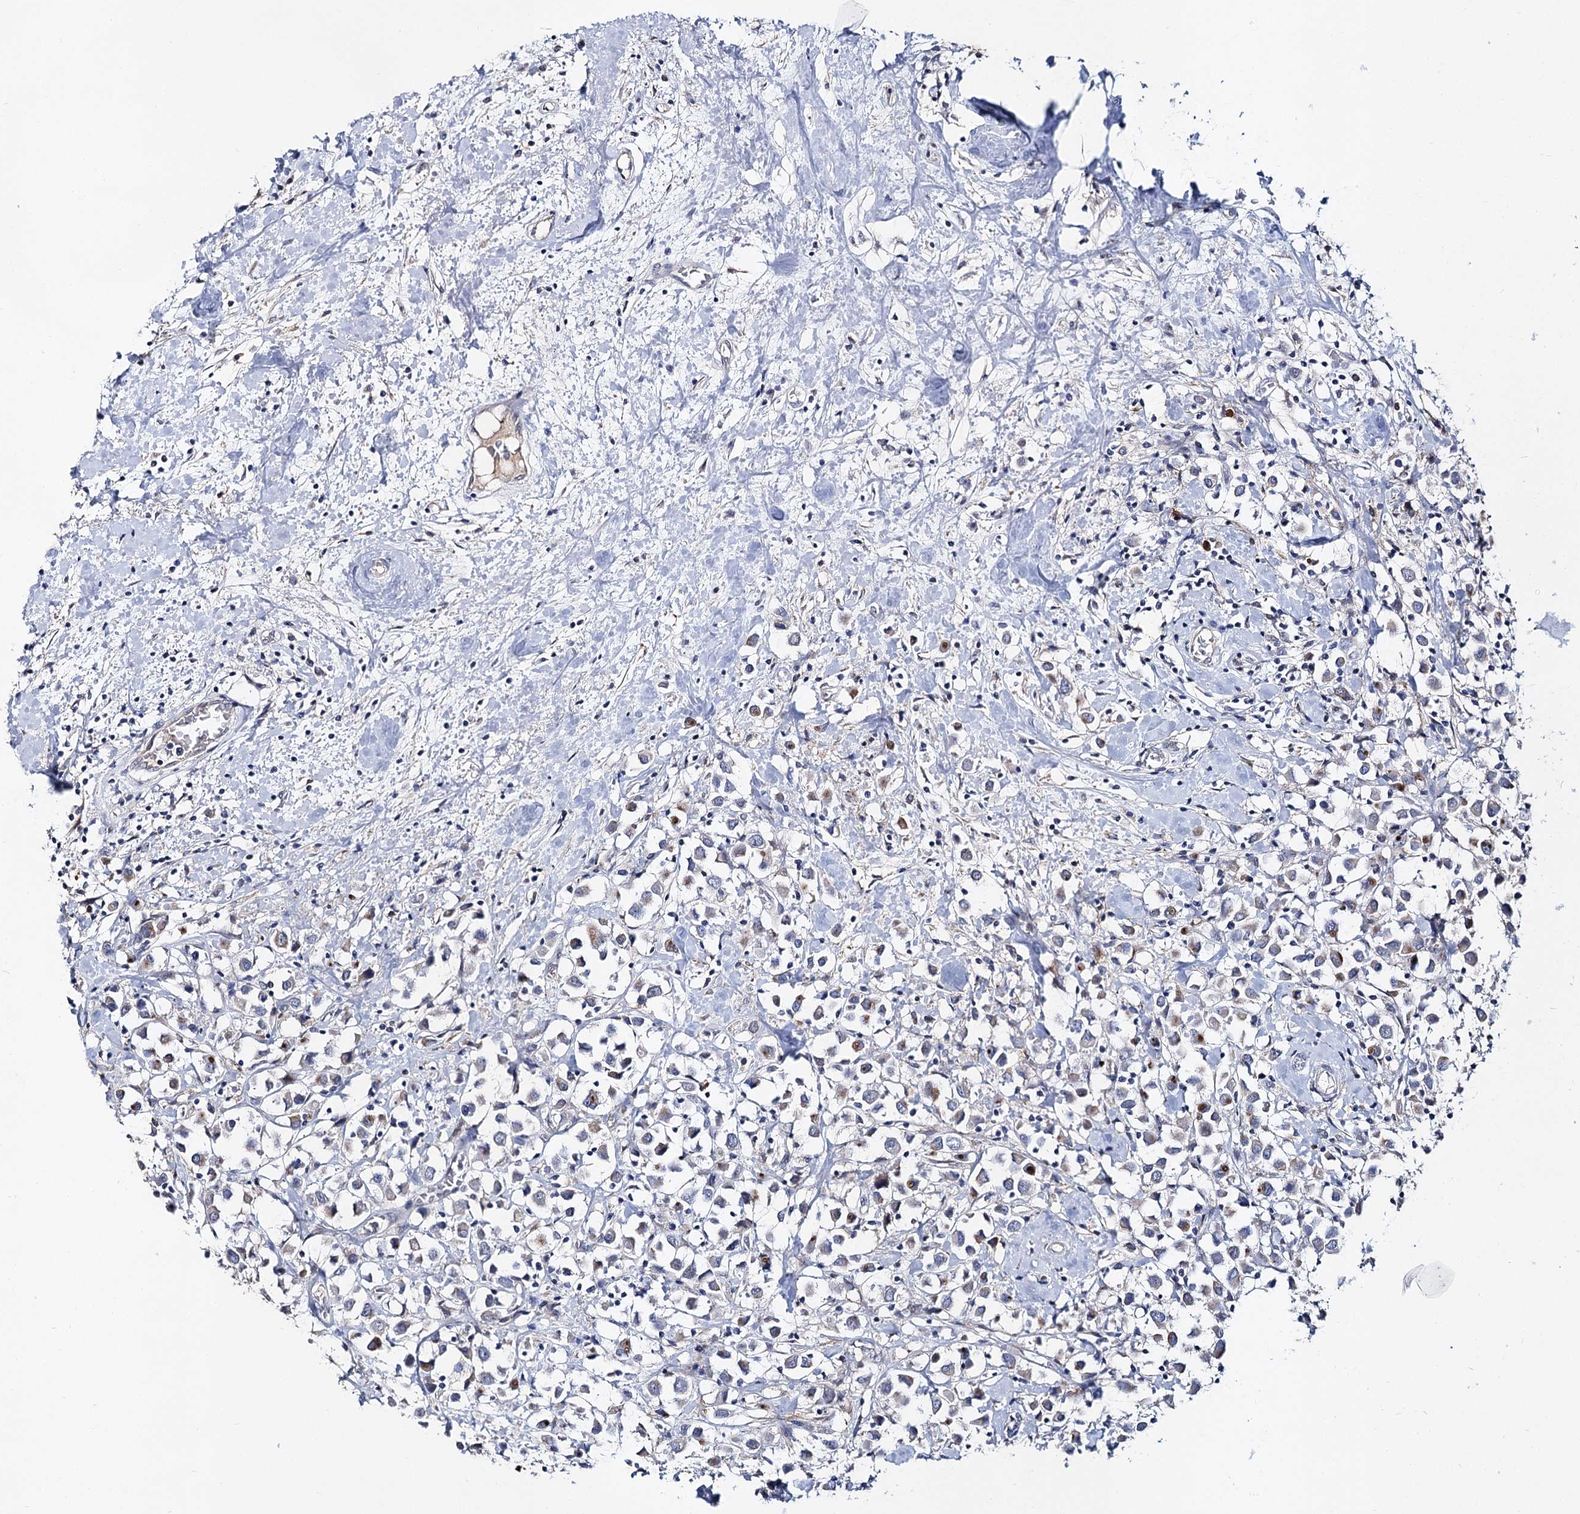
{"staining": {"intensity": "strong", "quantity": "<25%", "location": "cytoplasmic/membranous"}, "tissue": "breast cancer", "cell_type": "Tumor cells", "image_type": "cancer", "snomed": [{"axis": "morphology", "description": "Duct carcinoma"}, {"axis": "topography", "description": "Breast"}], "caption": "Immunohistochemistry (IHC) of human breast cancer shows medium levels of strong cytoplasmic/membranous positivity in approximately <25% of tumor cells. (DAB (3,3'-diaminobenzidine) = brown stain, brightfield microscopy at high magnification).", "gene": "UGP2", "patient": {"sex": "female", "age": 61}}